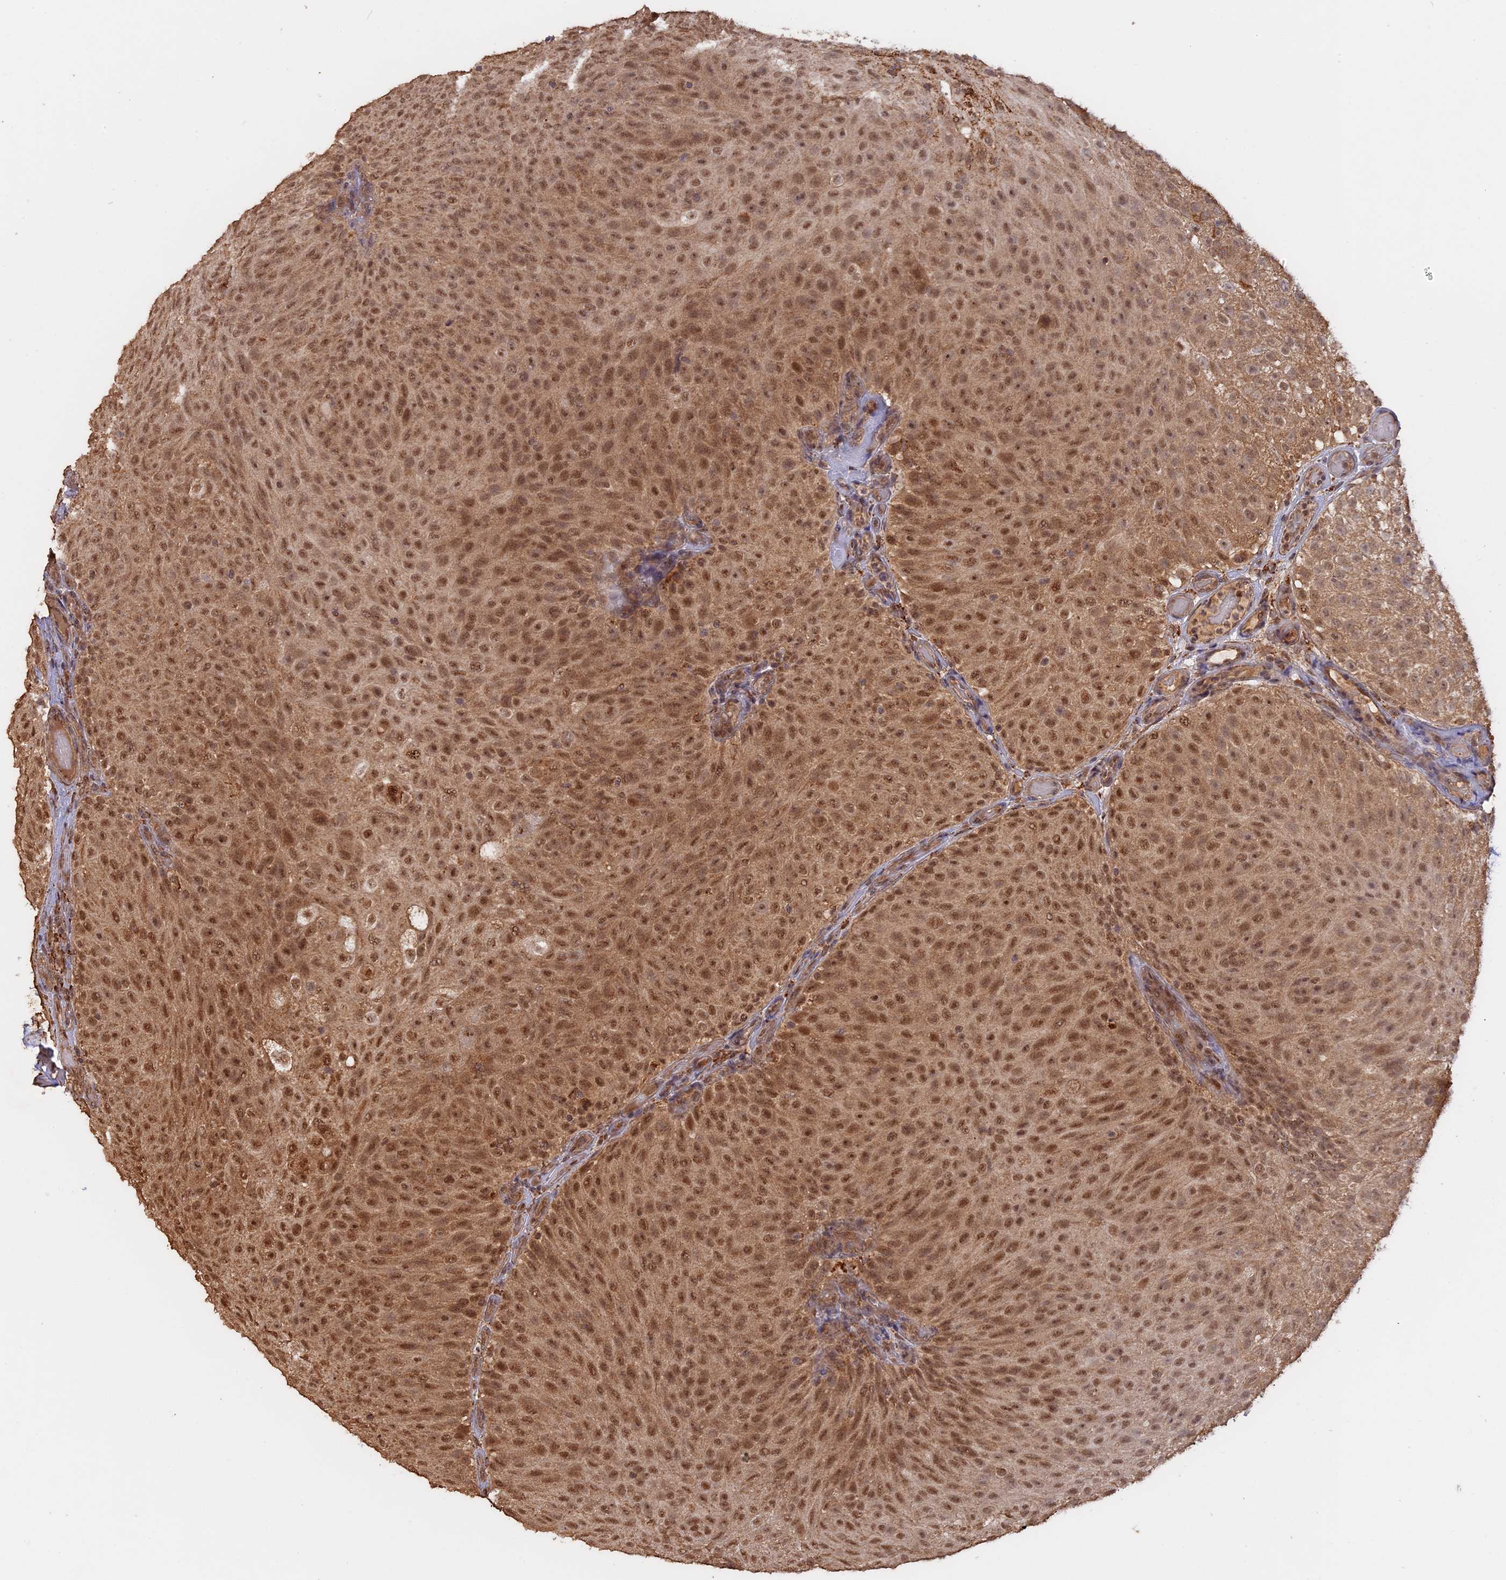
{"staining": {"intensity": "moderate", "quantity": ">75%", "location": "cytoplasmic/membranous,nuclear"}, "tissue": "urothelial cancer", "cell_type": "Tumor cells", "image_type": "cancer", "snomed": [{"axis": "morphology", "description": "Urothelial carcinoma, Low grade"}, {"axis": "topography", "description": "Urinary bladder"}], "caption": "Urothelial cancer stained for a protein reveals moderate cytoplasmic/membranous and nuclear positivity in tumor cells.", "gene": "FAM210B", "patient": {"sex": "male", "age": 78}}